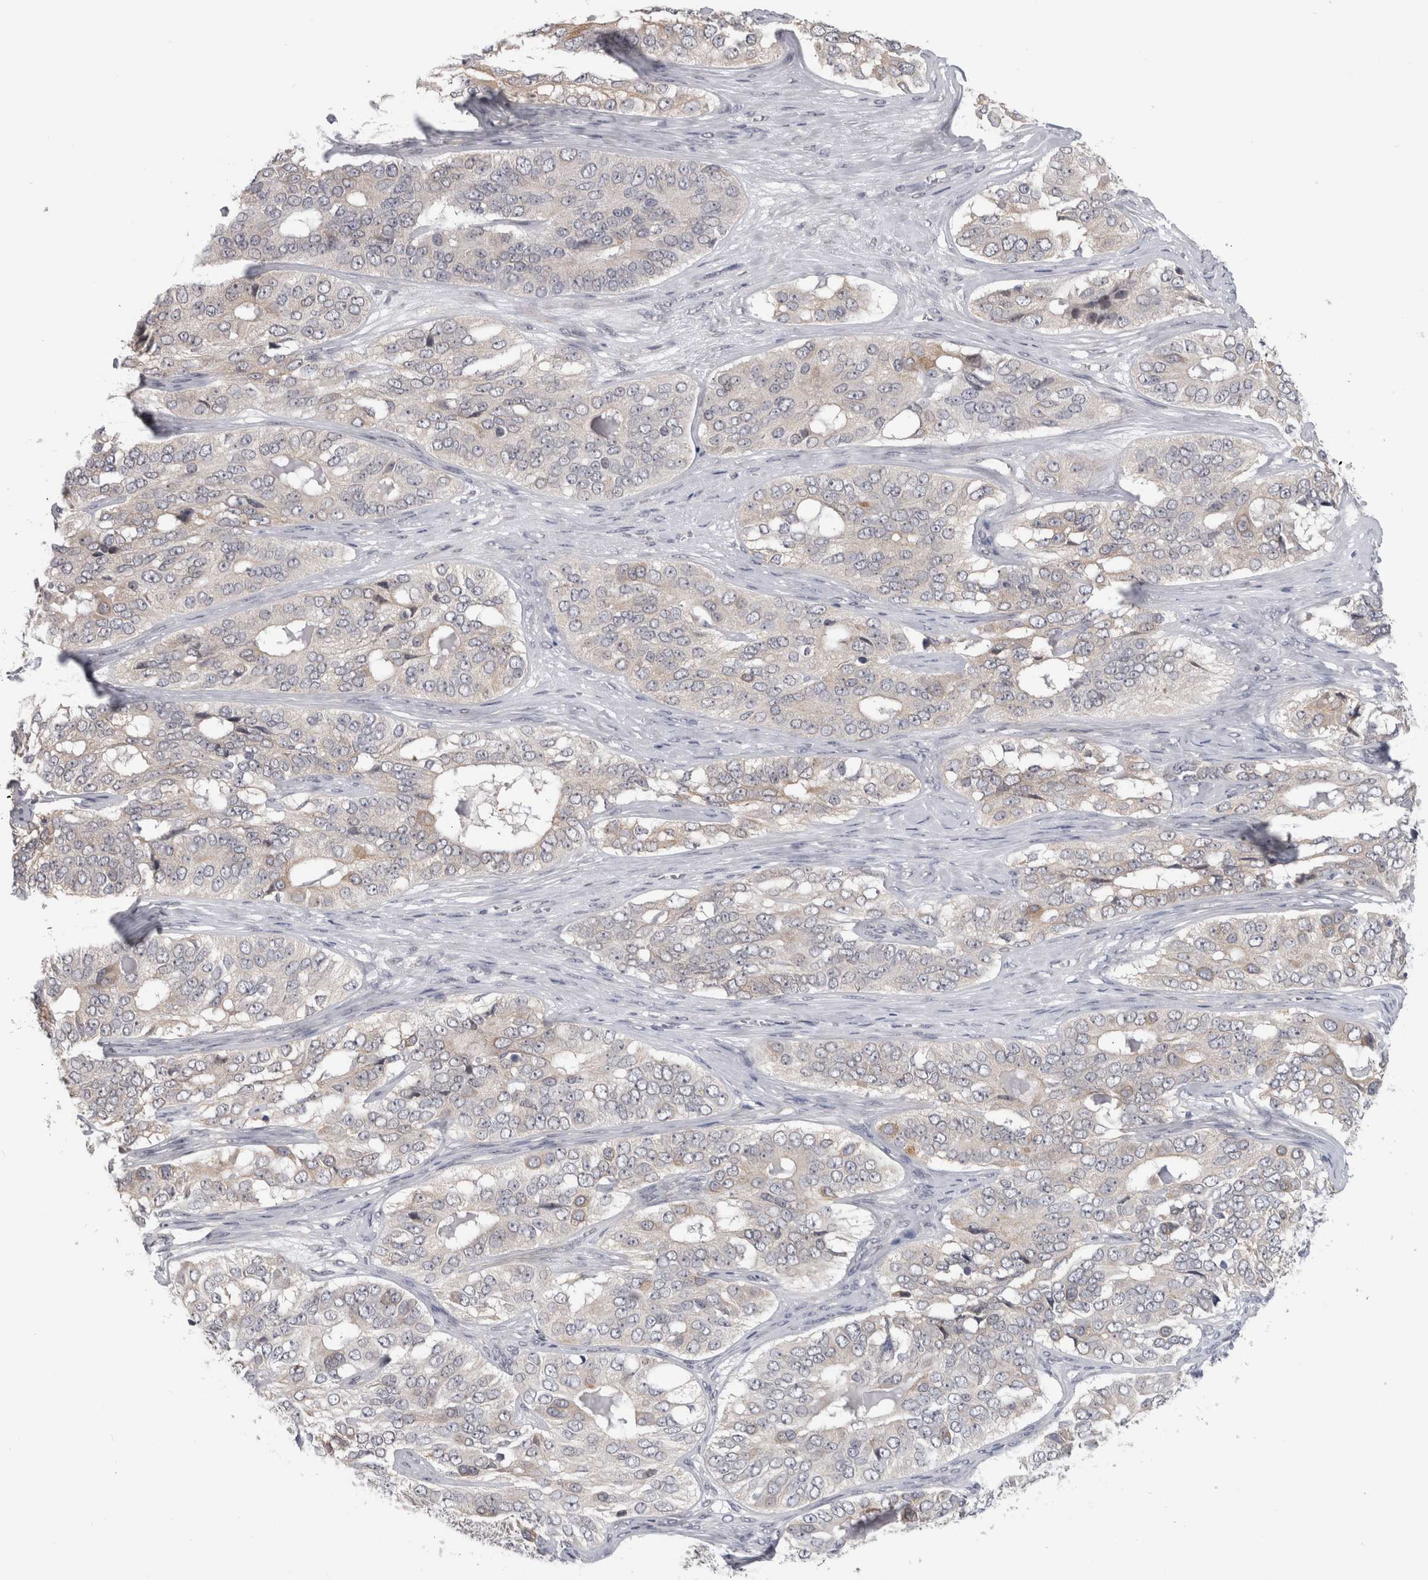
{"staining": {"intensity": "weak", "quantity": "<25%", "location": "cytoplasmic/membranous"}, "tissue": "ovarian cancer", "cell_type": "Tumor cells", "image_type": "cancer", "snomed": [{"axis": "morphology", "description": "Carcinoma, endometroid"}, {"axis": "topography", "description": "Ovary"}], "caption": "IHC photomicrograph of human endometroid carcinoma (ovarian) stained for a protein (brown), which demonstrates no expression in tumor cells. (DAB (3,3'-diaminobenzidine) IHC with hematoxylin counter stain).", "gene": "TMEM242", "patient": {"sex": "female", "age": 51}}